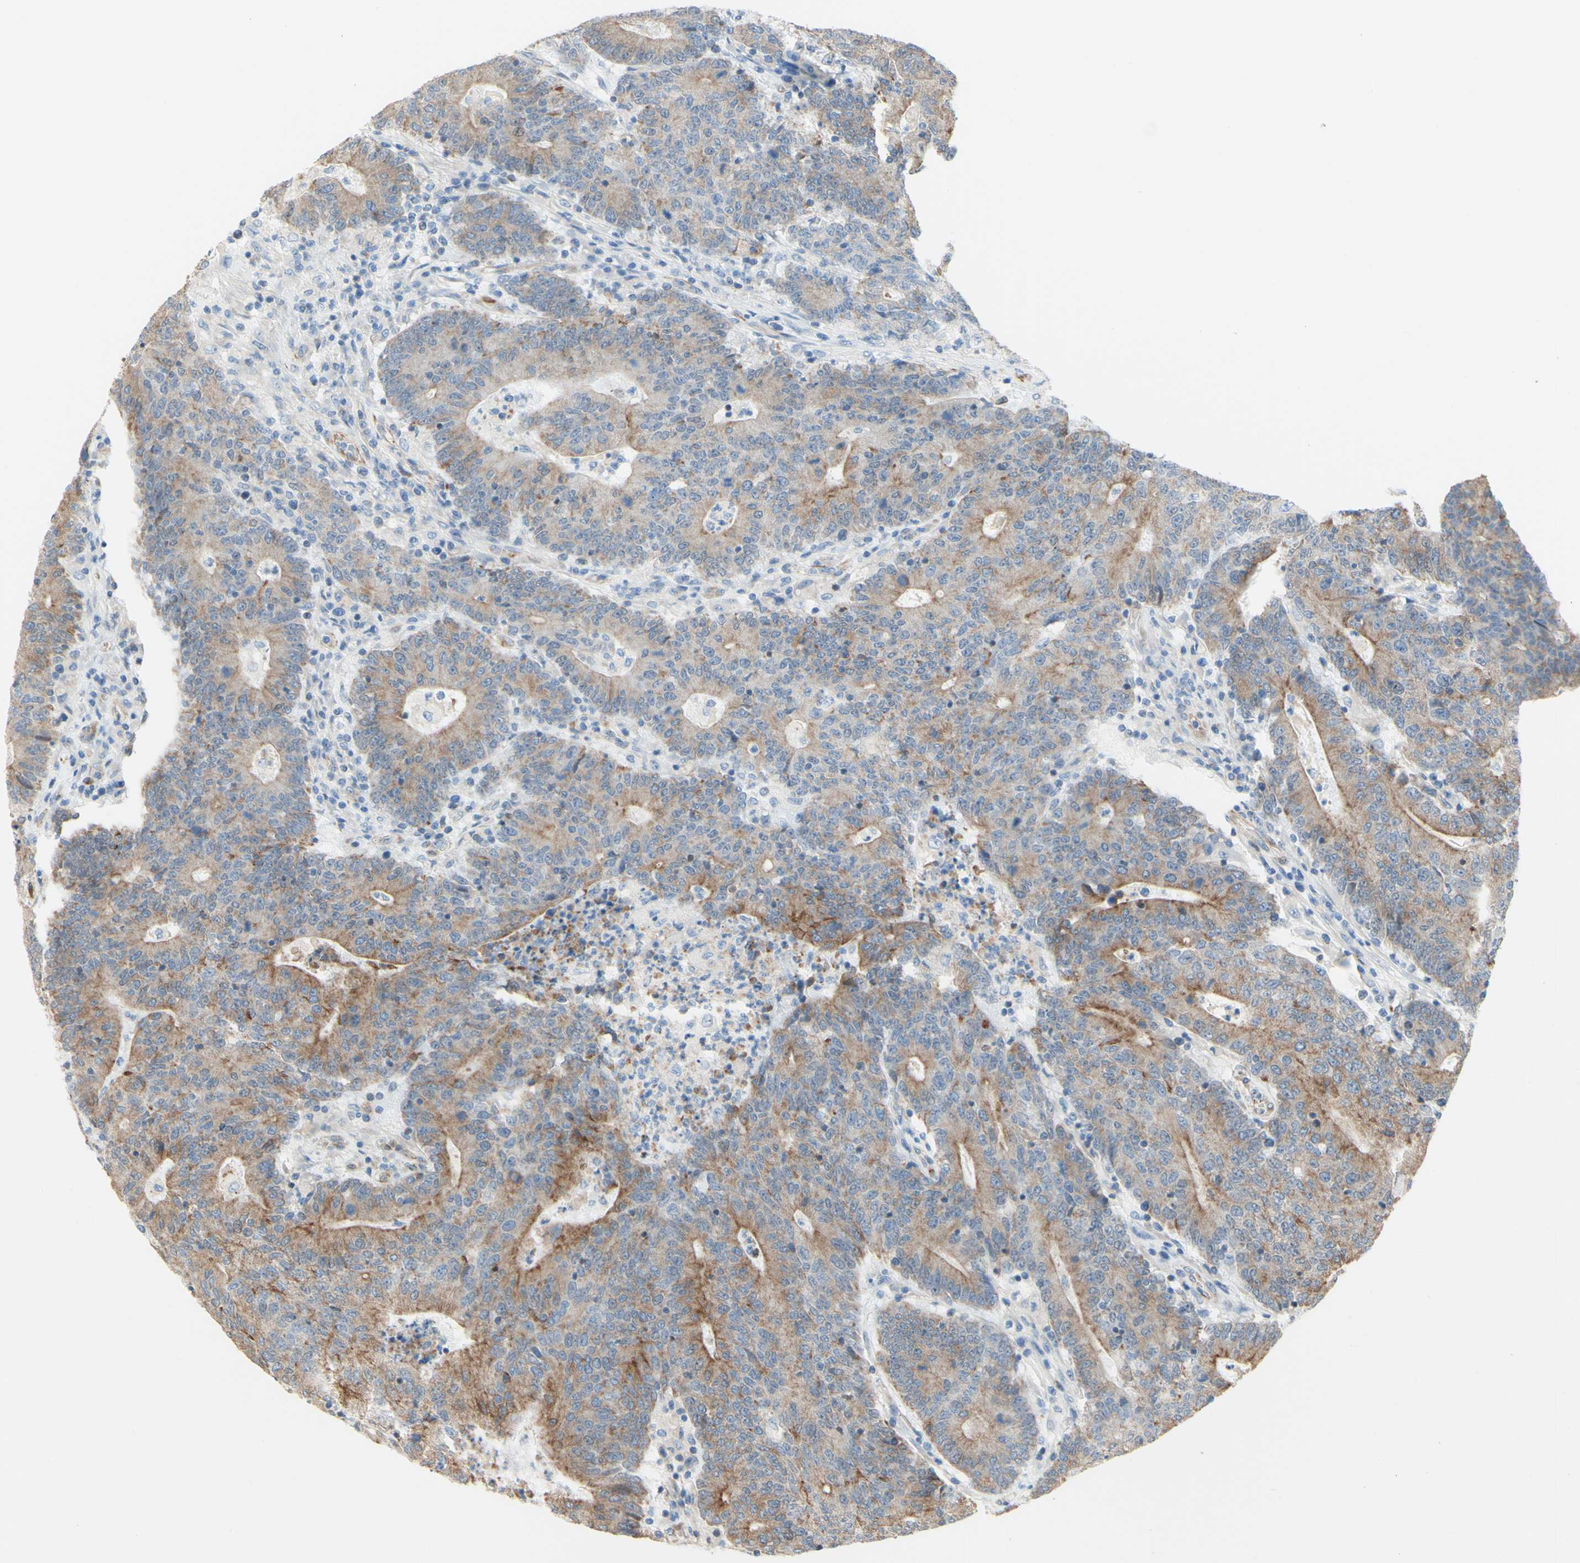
{"staining": {"intensity": "weak", "quantity": ">75%", "location": "cytoplasmic/membranous"}, "tissue": "colorectal cancer", "cell_type": "Tumor cells", "image_type": "cancer", "snomed": [{"axis": "morphology", "description": "Normal tissue, NOS"}, {"axis": "morphology", "description": "Adenocarcinoma, NOS"}, {"axis": "topography", "description": "Colon"}], "caption": "Immunohistochemical staining of human colorectal adenocarcinoma demonstrates low levels of weak cytoplasmic/membranous protein expression in about >75% of tumor cells. (Brightfield microscopy of DAB IHC at high magnification).", "gene": "ENDOD1", "patient": {"sex": "female", "age": 75}}